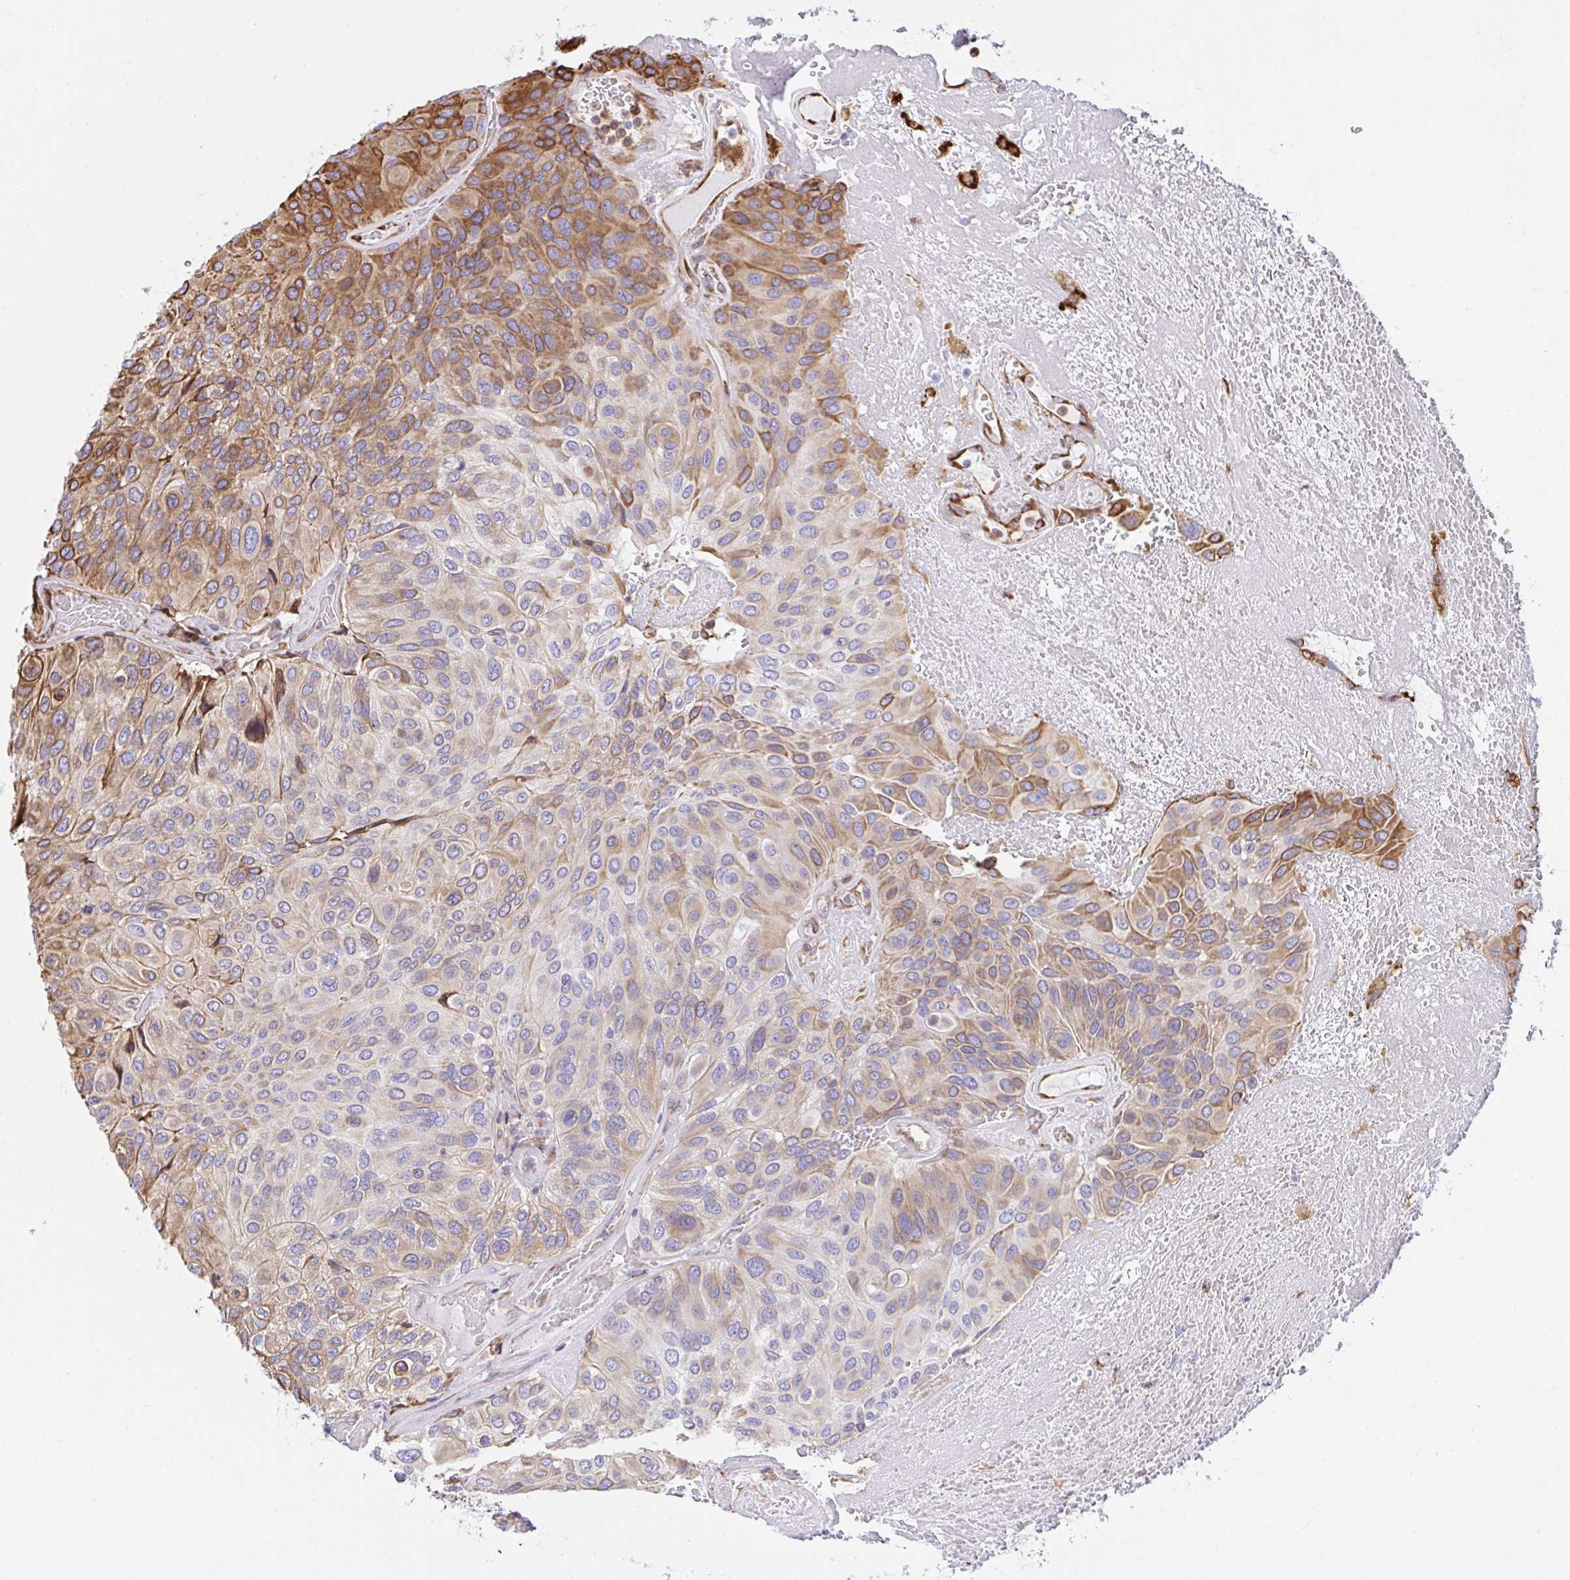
{"staining": {"intensity": "moderate", "quantity": "25%-75%", "location": "cytoplasmic/membranous"}, "tissue": "urothelial cancer", "cell_type": "Tumor cells", "image_type": "cancer", "snomed": [{"axis": "morphology", "description": "Urothelial carcinoma, High grade"}, {"axis": "topography", "description": "Urinary bladder"}], "caption": "DAB (3,3'-diaminobenzidine) immunohistochemical staining of human urothelial cancer exhibits moderate cytoplasmic/membranous protein staining in about 25%-75% of tumor cells. (DAB (3,3'-diaminobenzidine) IHC, brown staining for protein, blue staining for nuclei).", "gene": "CLGN", "patient": {"sex": "male", "age": 66}}